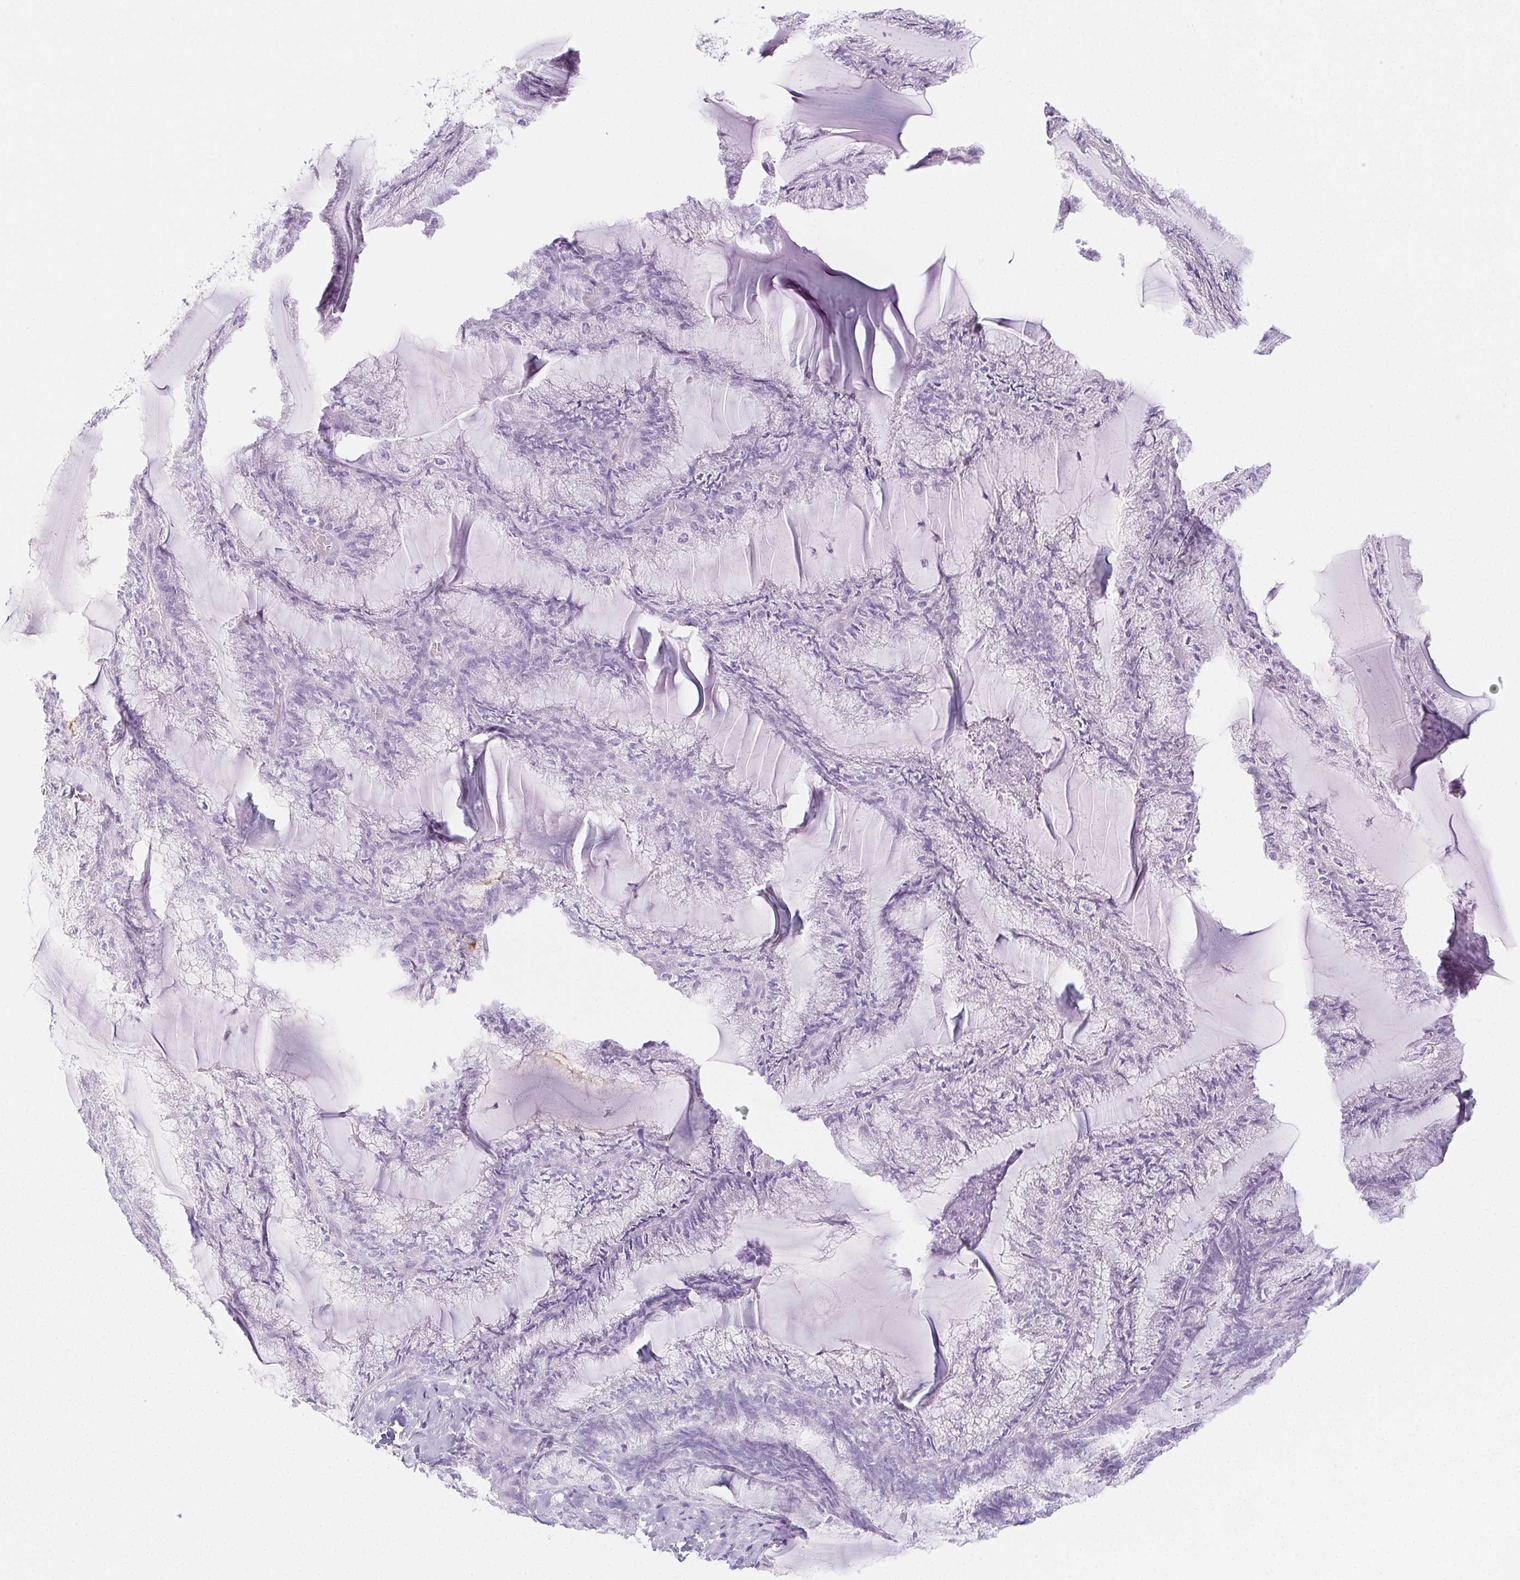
{"staining": {"intensity": "negative", "quantity": "none", "location": "none"}, "tissue": "endometrial cancer", "cell_type": "Tumor cells", "image_type": "cancer", "snomed": [{"axis": "morphology", "description": "Carcinoma, NOS"}, {"axis": "topography", "description": "Endometrium"}], "caption": "An image of human carcinoma (endometrial) is negative for staining in tumor cells.", "gene": "PI3", "patient": {"sex": "female", "age": 62}}